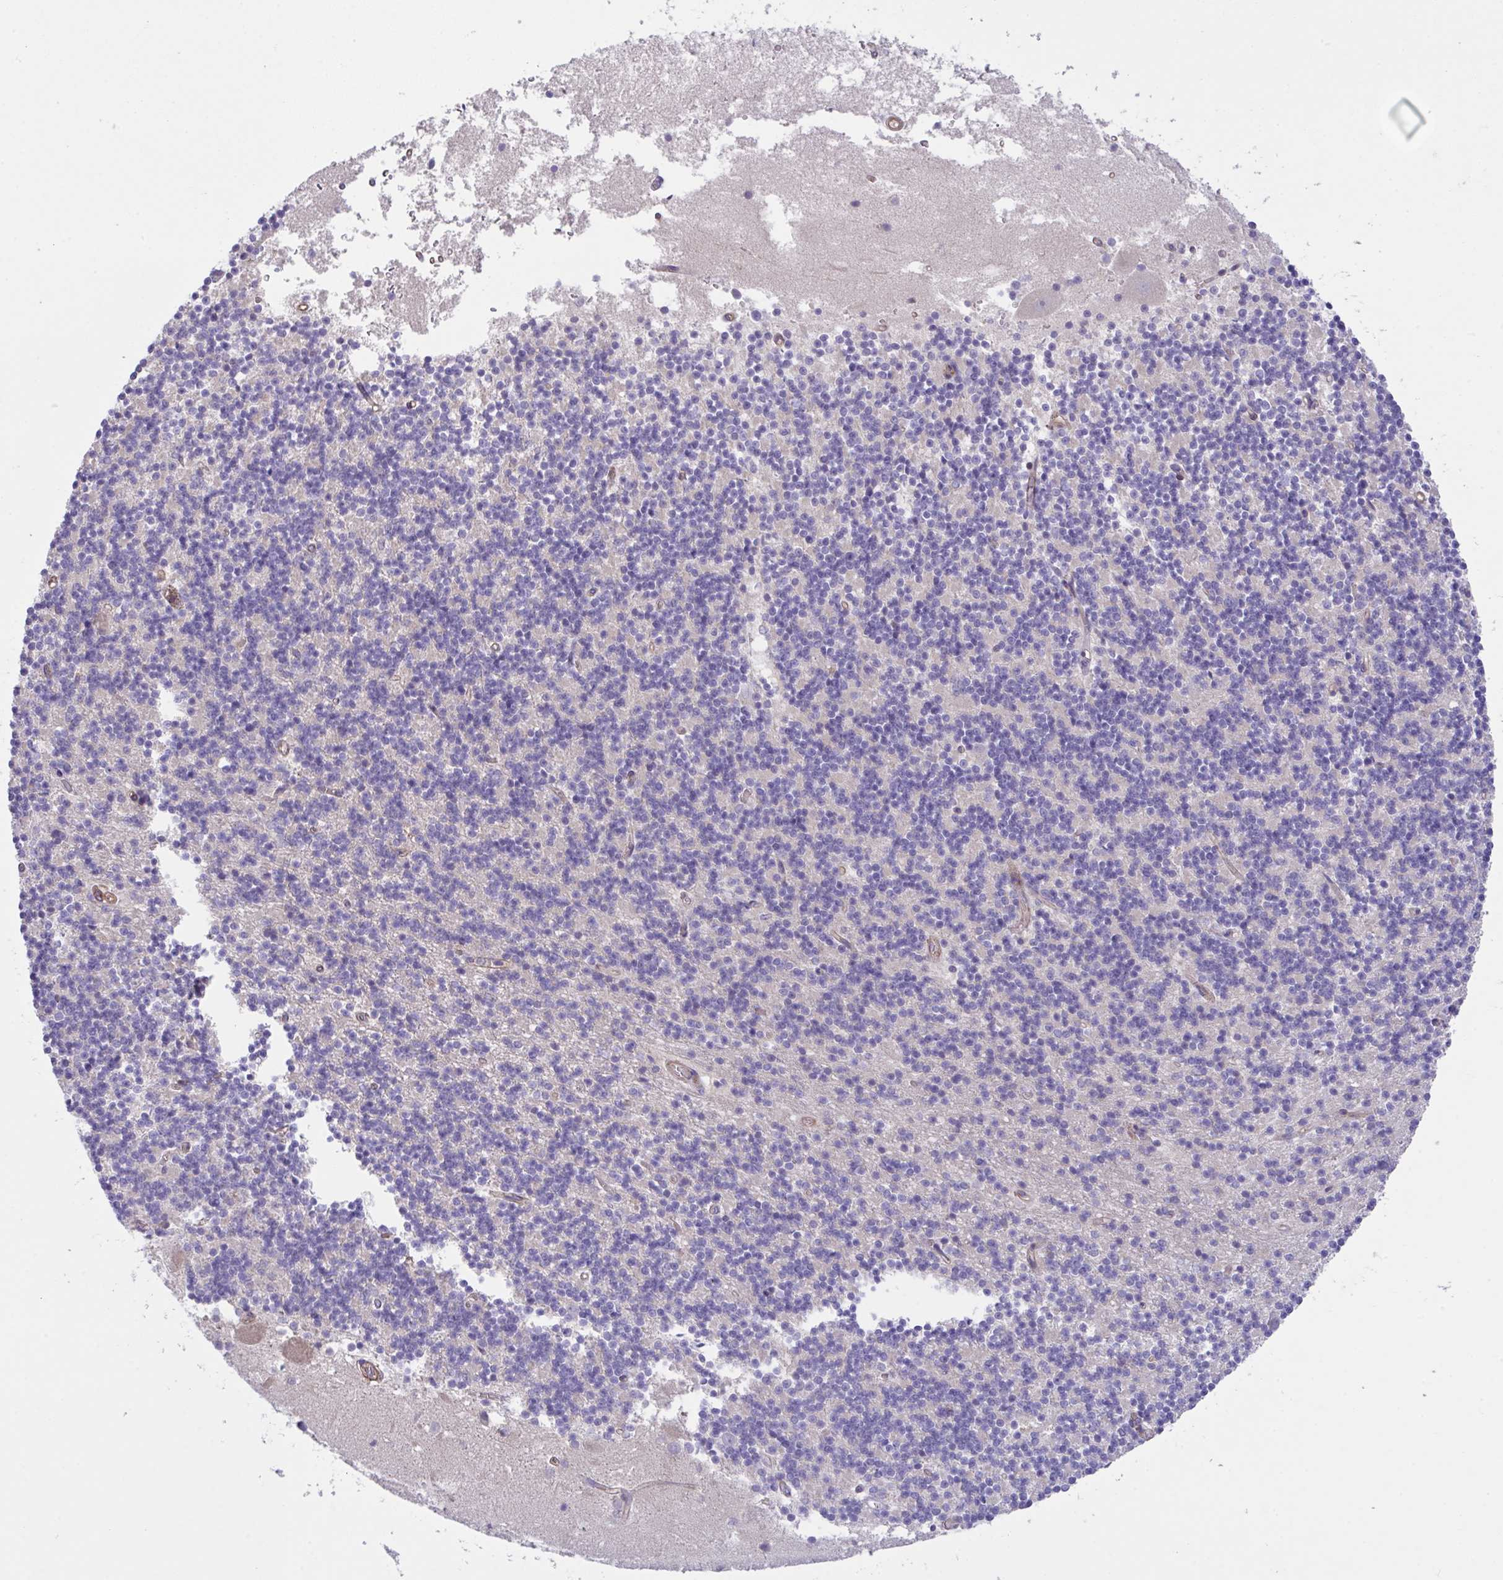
{"staining": {"intensity": "negative", "quantity": "none", "location": "none"}, "tissue": "cerebellum", "cell_type": "Cells in granular layer", "image_type": "normal", "snomed": [{"axis": "morphology", "description": "Normal tissue, NOS"}, {"axis": "topography", "description": "Cerebellum"}], "caption": "The photomicrograph displays no staining of cells in granular layer in unremarkable cerebellum.", "gene": "RHOXF1", "patient": {"sex": "male", "age": 54}}